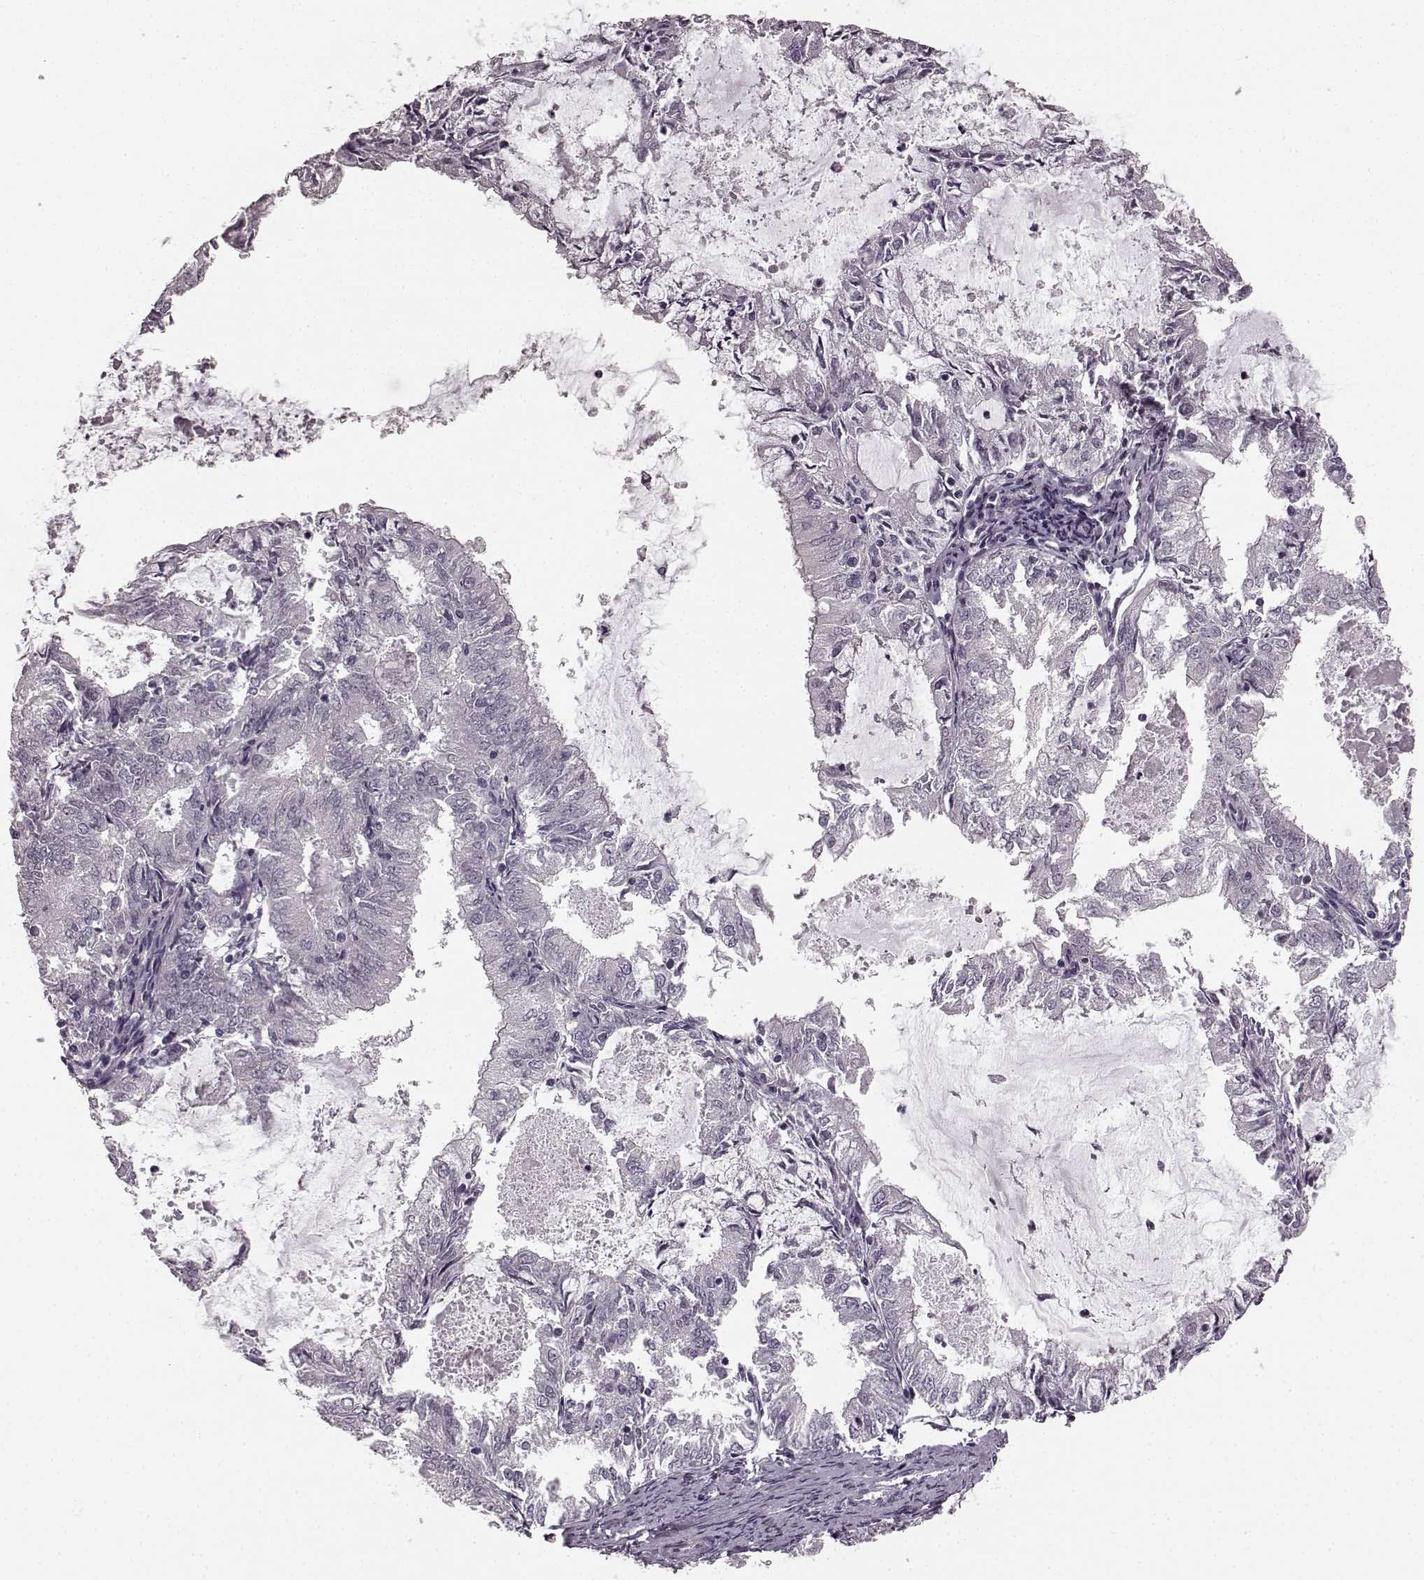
{"staining": {"intensity": "negative", "quantity": "none", "location": "none"}, "tissue": "endometrial cancer", "cell_type": "Tumor cells", "image_type": "cancer", "snomed": [{"axis": "morphology", "description": "Adenocarcinoma, NOS"}, {"axis": "topography", "description": "Endometrium"}], "caption": "An IHC micrograph of endometrial cancer is shown. There is no staining in tumor cells of endometrial cancer.", "gene": "PRKCE", "patient": {"sex": "female", "age": 57}}